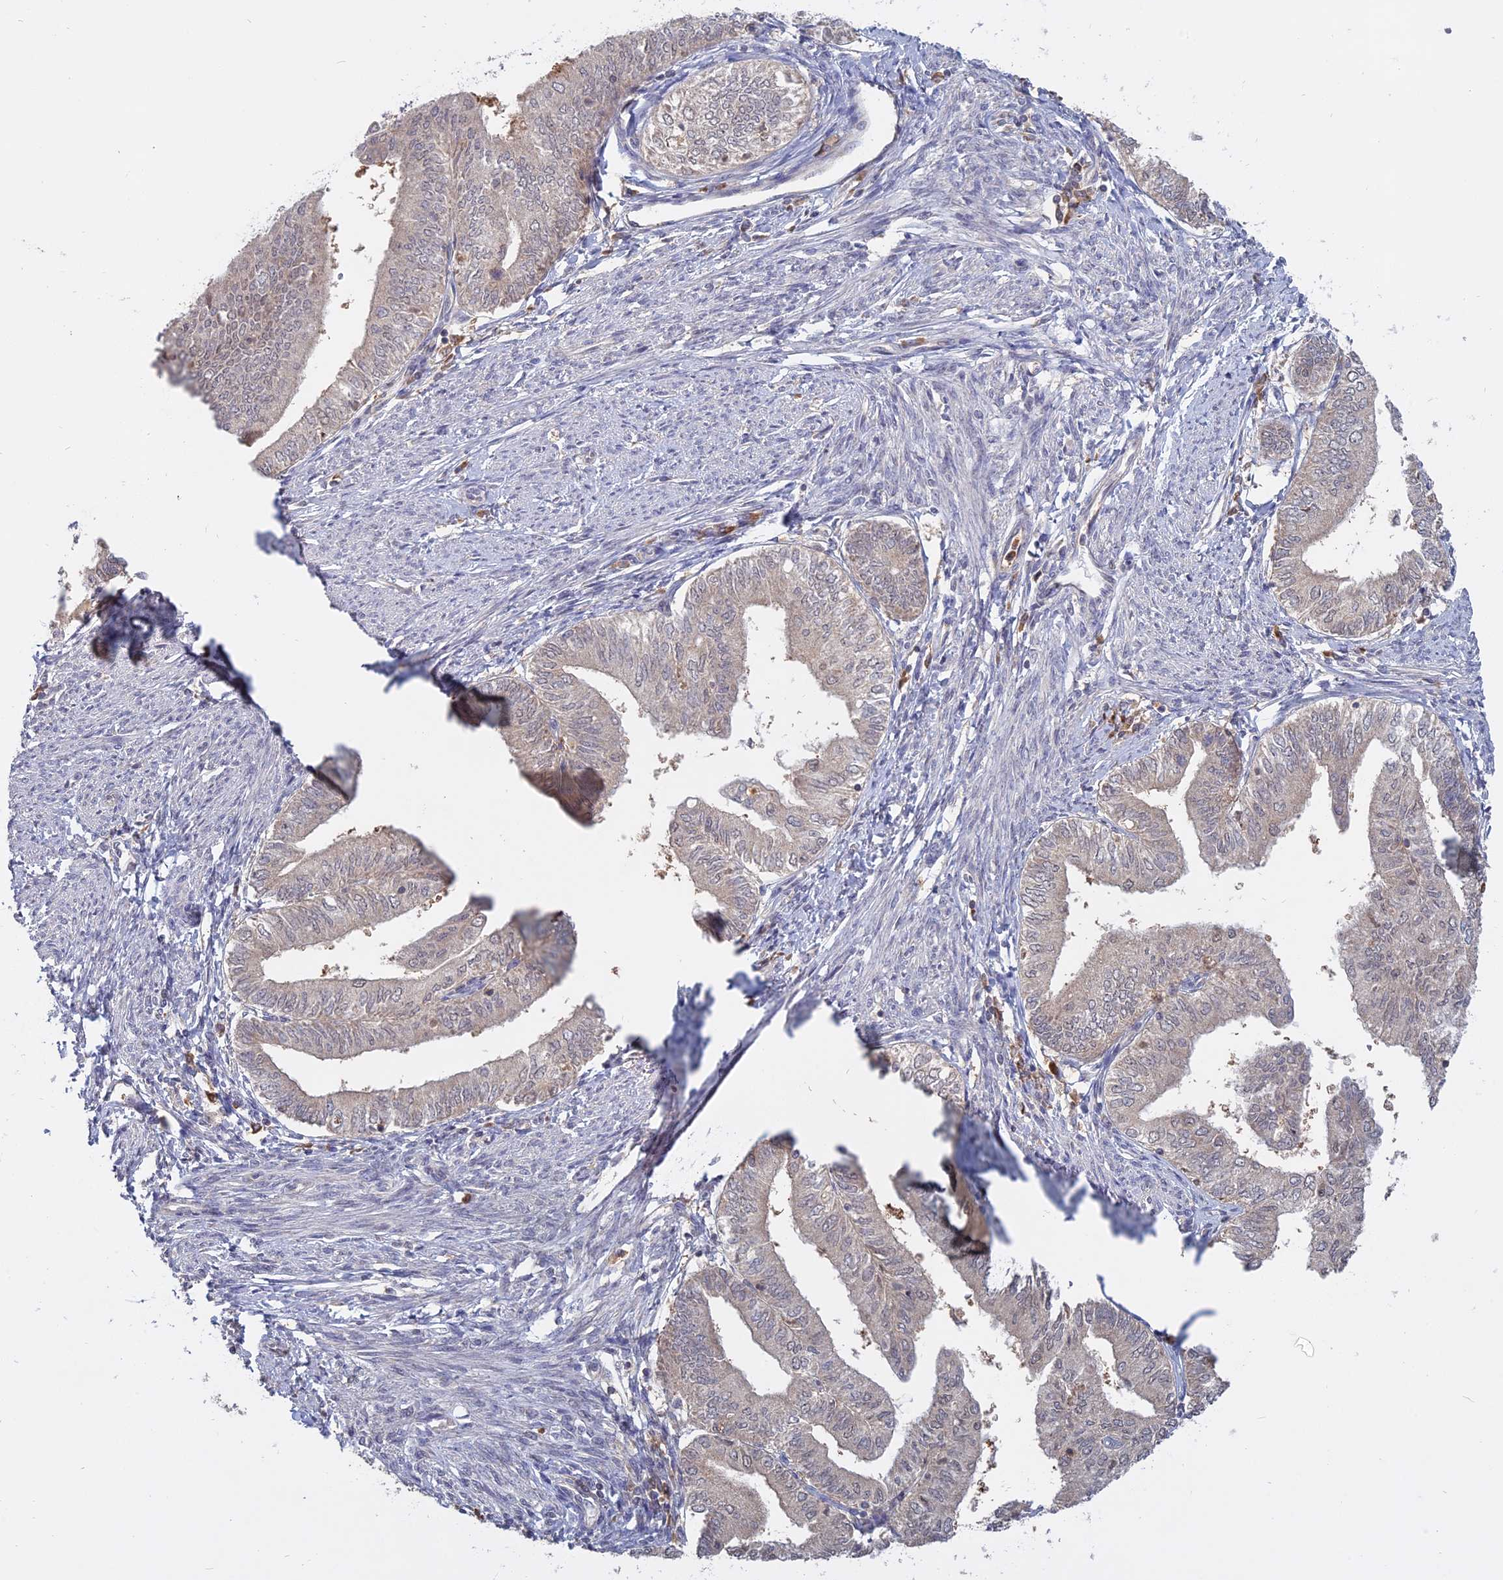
{"staining": {"intensity": "negative", "quantity": "none", "location": "none"}, "tissue": "endometrial cancer", "cell_type": "Tumor cells", "image_type": "cancer", "snomed": [{"axis": "morphology", "description": "Adenocarcinoma, NOS"}, {"axis": "topography", "description": "Endometrium"}], "caption": "Immunohistochemical staining of human endometrial adenocarcinoma reveals no significant staining in tumor cells.", "gene": "TMEM208", "patient": {"sex": "female", "age": 66}}